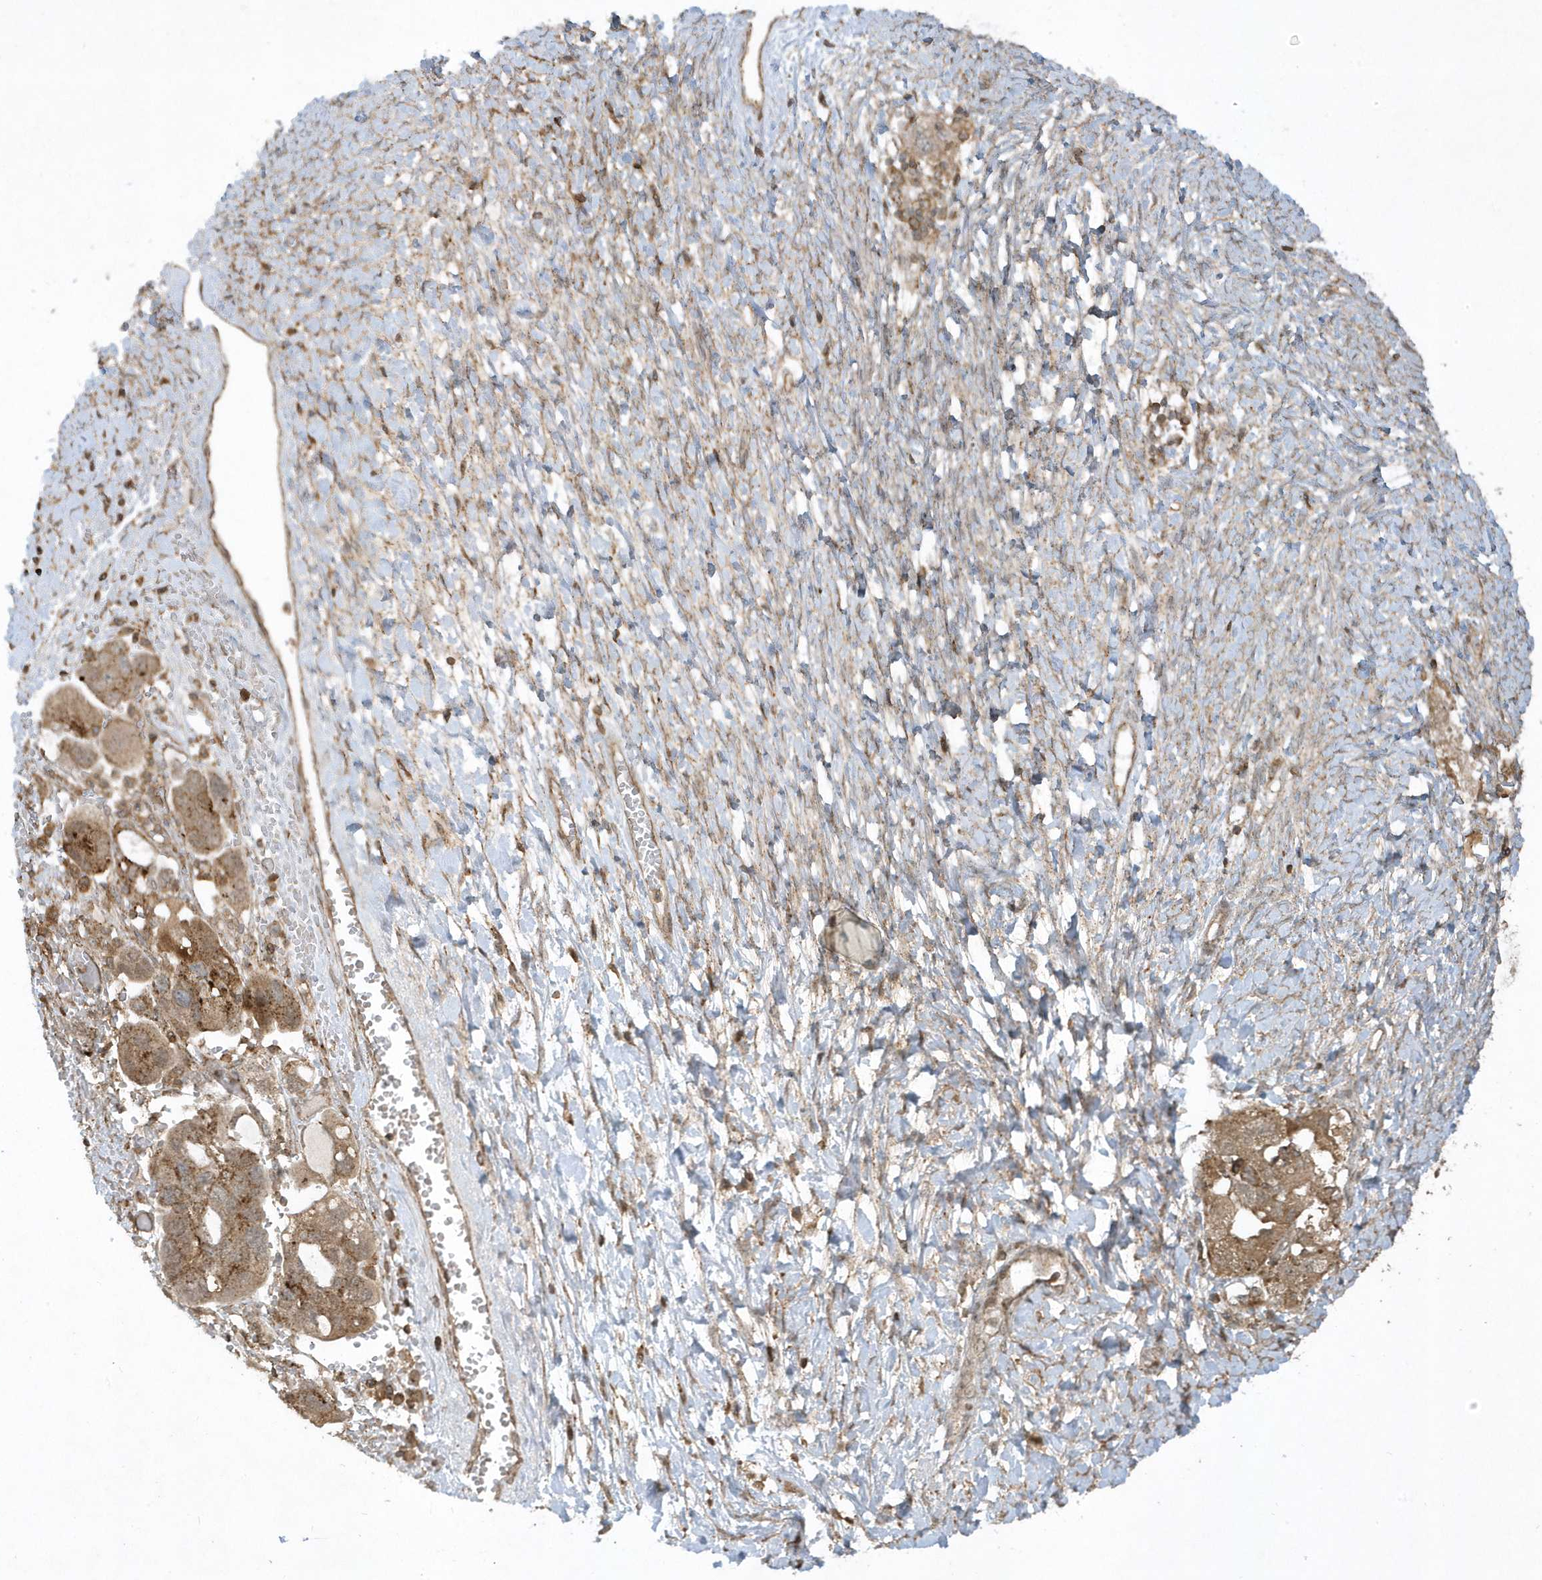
{"staining": {"intensity": "moderate", "quantity": ">75%", "location": "cytoplasmic/membranous"}, "tissue": "ovarian cancer", "cell_type": "Tumor cells", "image_type": "cancer", "snomed": [{"axis": "morphology", "description": "Carcinoma, NOS"}, {"axis": "morphology", "description": "Cystadenocarcinoma, serous, NOS"}, {"axis": "topography", "description": "Ovary"}], "caption": "Immunohistochemical staining of human ovarian cancer shows medium levels of moderate cytoplasmic/membranous expression in about >75% of tumor cells.", "gene": "STAMBP", "patient": {"sex": "female", "age": 69}}